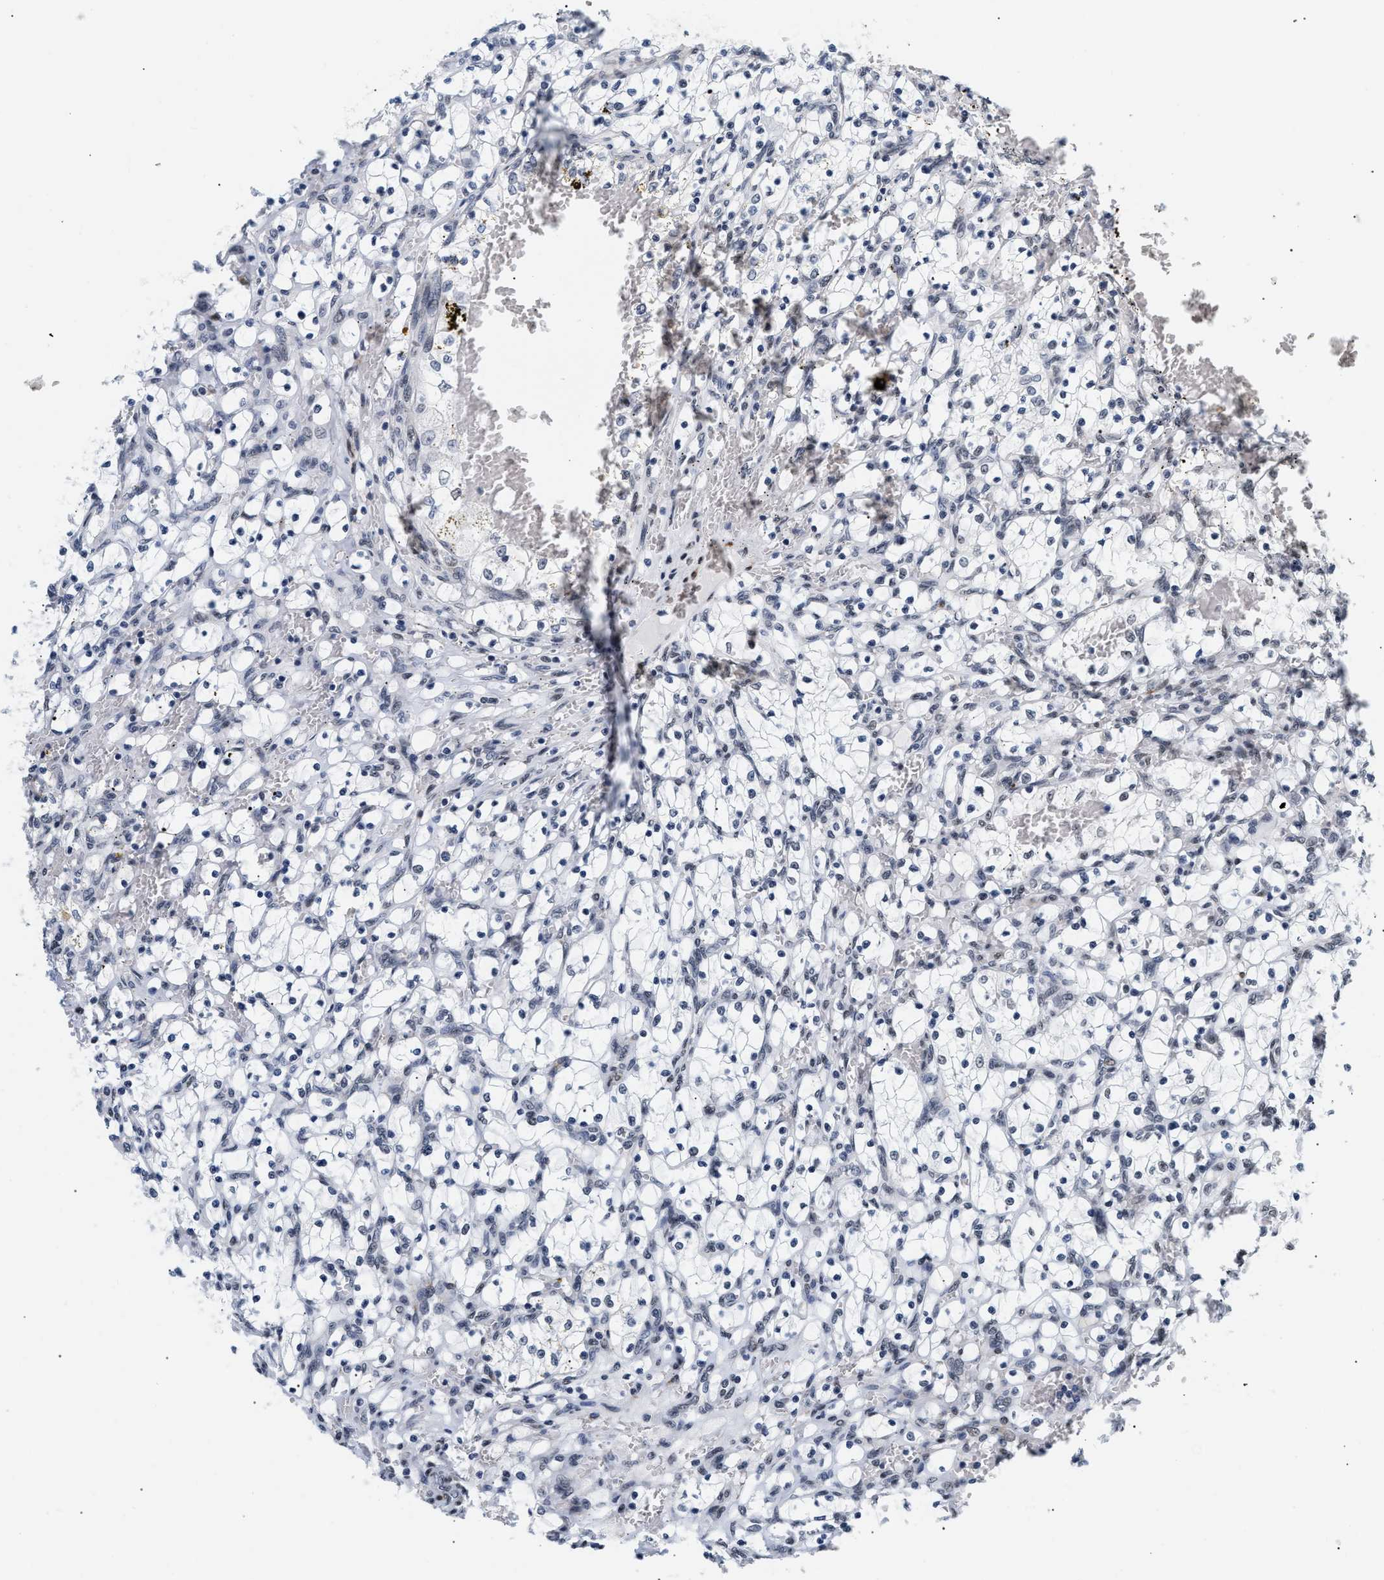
{"staining": {"intensity": "negative", "quantity": "none", "location": "none"}, "tissue": "renal cancer", "cell_type": "Tumor cells", "image_type": "cancer", "snomed": [{"axis": "morphology", "description": "Adenocarcinoma, NOS"}, {"axis": "topography", "description": "Kidney"}], "caption": "The immunohistochemistry (IHC) histopathology image has no significant staining in tumor cells of renal cancer tissue.", "gene": "THOC1", "patient": {"sex": "female", "age": 69}}